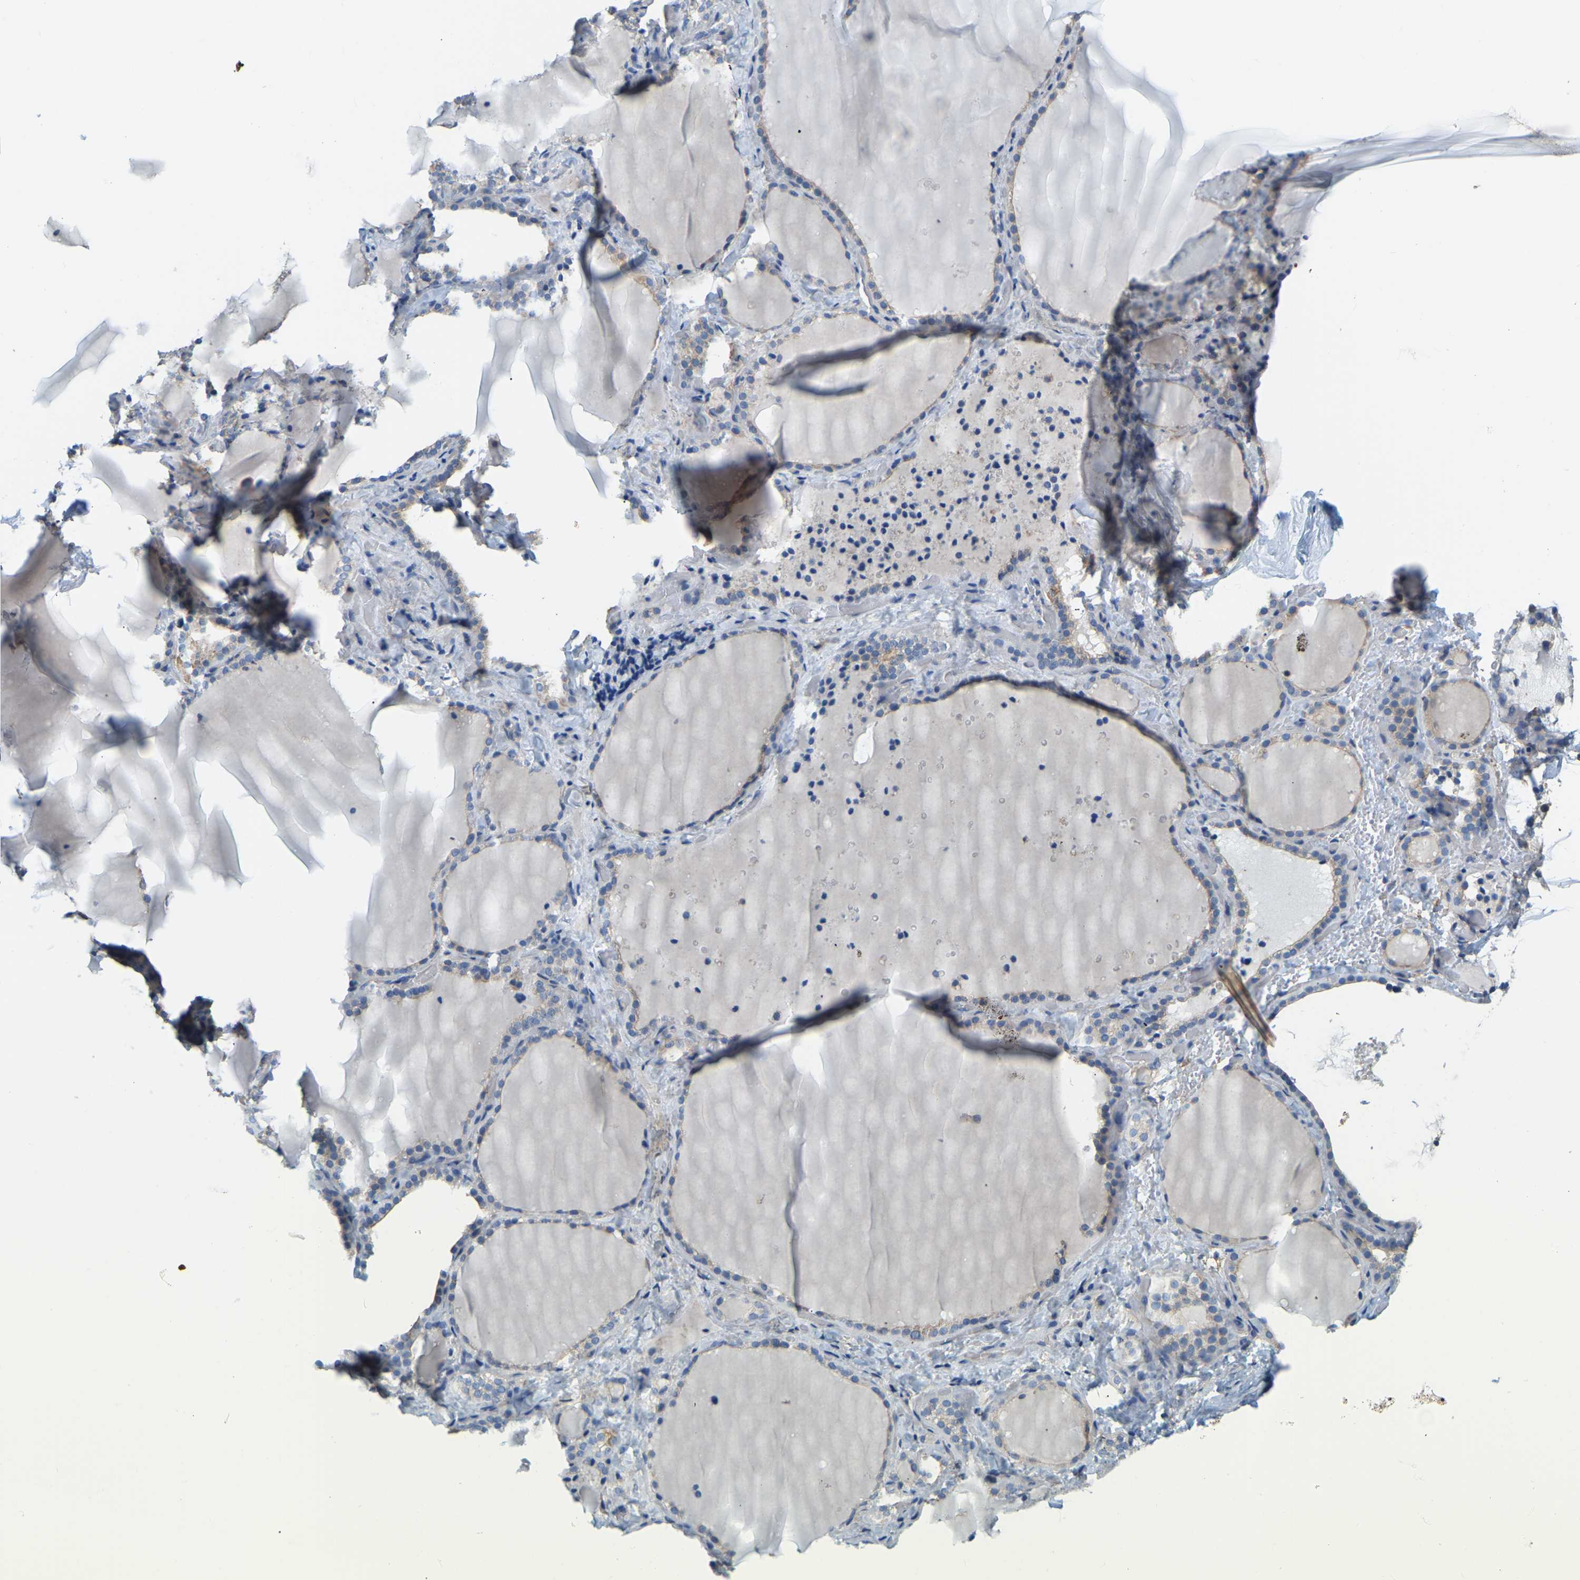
{"staining": {"intensity": "moderate", "quantity": "25%-75%", "location": "cytoplasmic/membranous"}, "tissue": "thyroid gland", "cell_type": "Glandular cells", "image_type": "normal", "snomed": [{"axis": "morphology", "description": "Normal tissue, NOS"}, {"axis": "topography", "description": "Thyroid gland"}], "caption": "Immunohistochemistry histopathology image of normal human thyroid gland stained for a protein (brown), which demonstrates medium levels of moderate cytoplasmic/membranous positivity in about 25%-75% of glandular cells.", "gene": "AHNAK", "patient": {"sex": "female", "age": 22}}